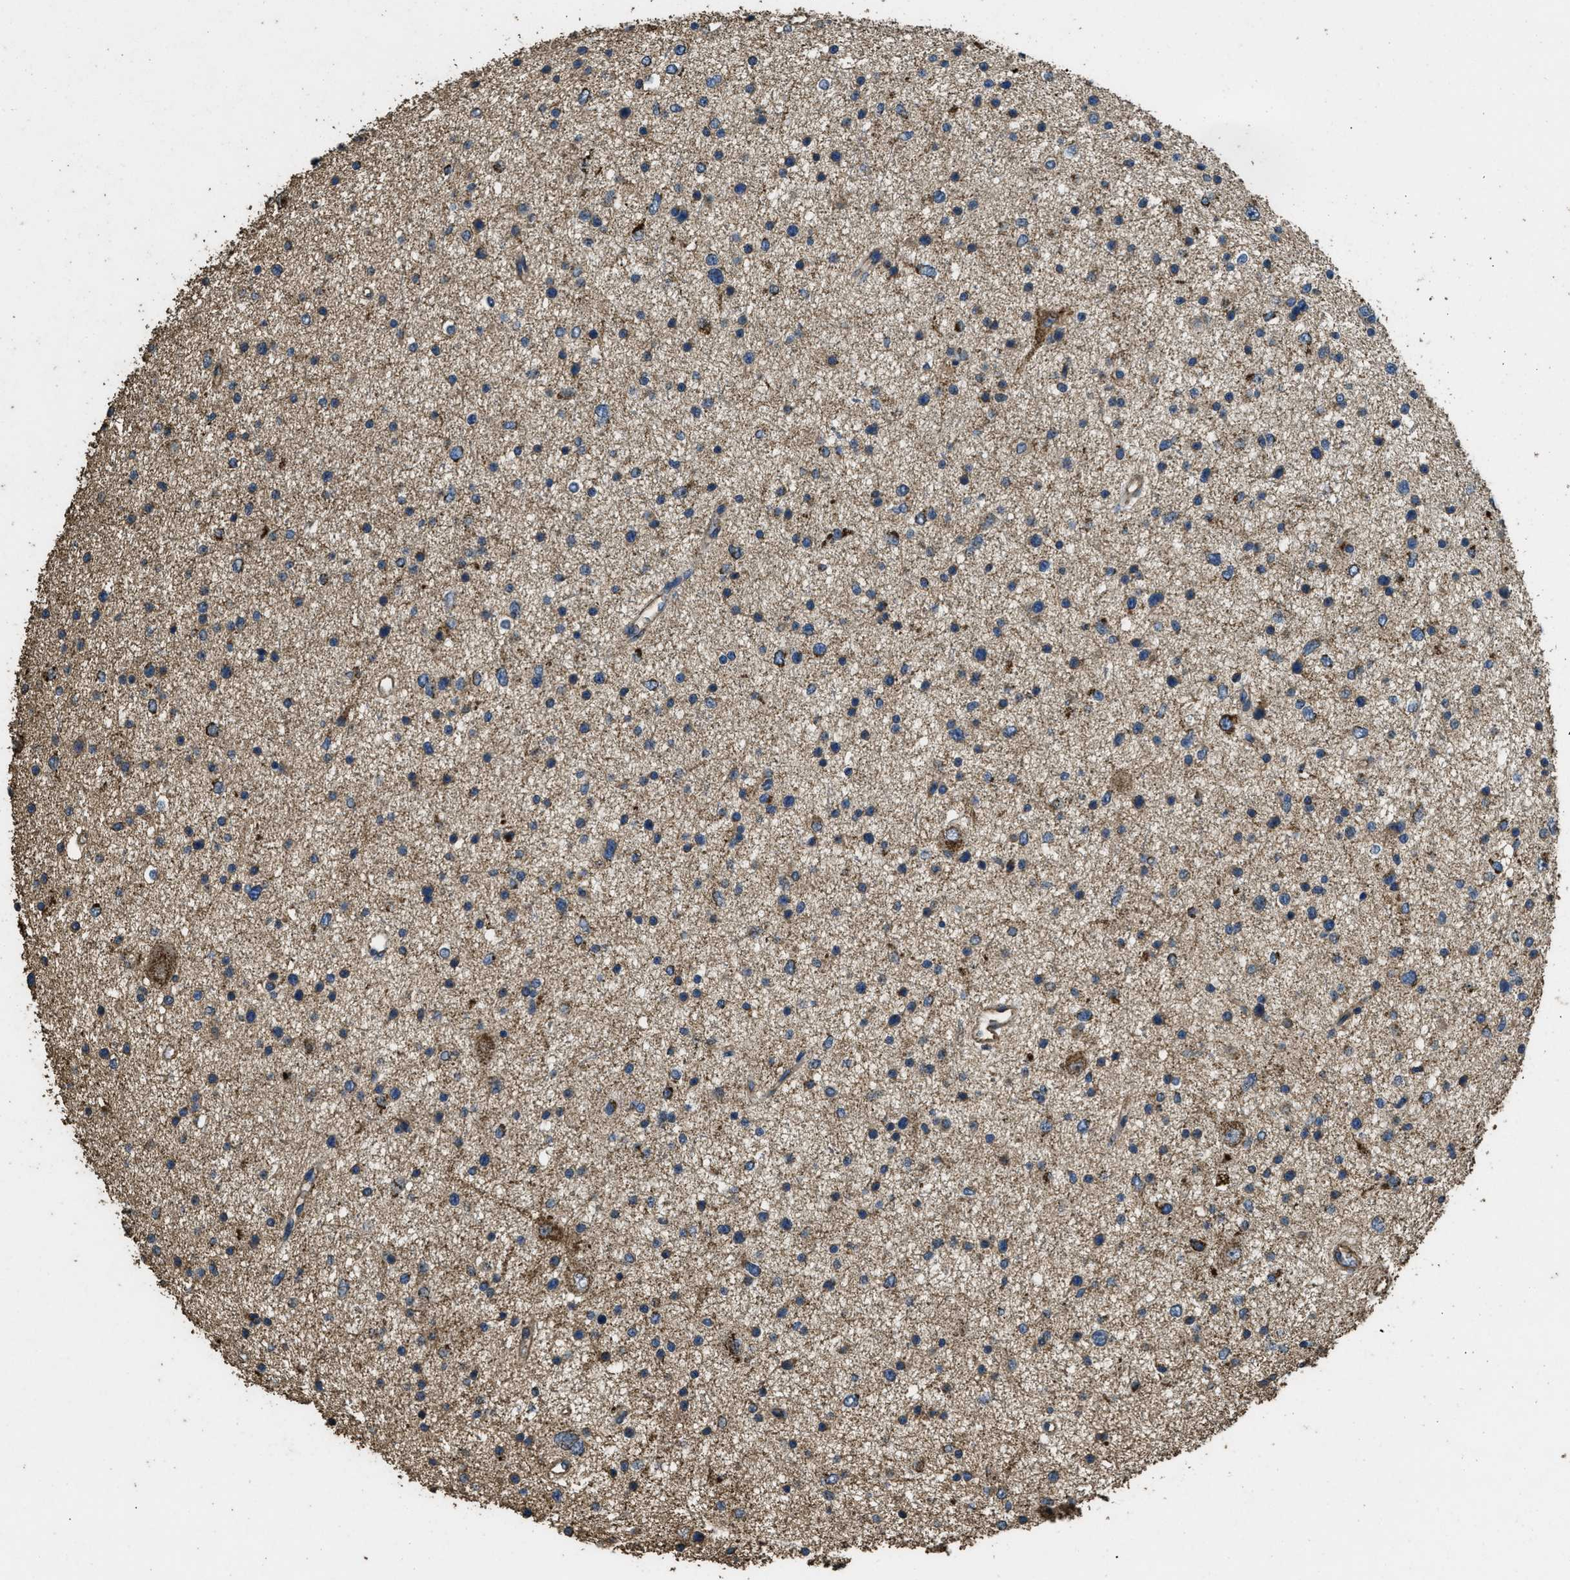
{"staining": {"intensity": "moderate", "quantity": "25%-75%", "location": "cytoplasmic/membranous"}, "tissue": "glioma", "cell_type": "Tumor cells", "image_type": "cancer", "snomed": [{"axis": "morphology", "description": "Glioma, malignant, Low grade"}, {"axis": "topography", "description": "Brain"}], "caption": "The immunohistochemical stain highlights moderate cytoplasmic/membranous staining in tumor cells of malignant glioma (low-grade) tissue.", "gene": "CYRIA", "patient": {"sex": "female", "age": 37}}